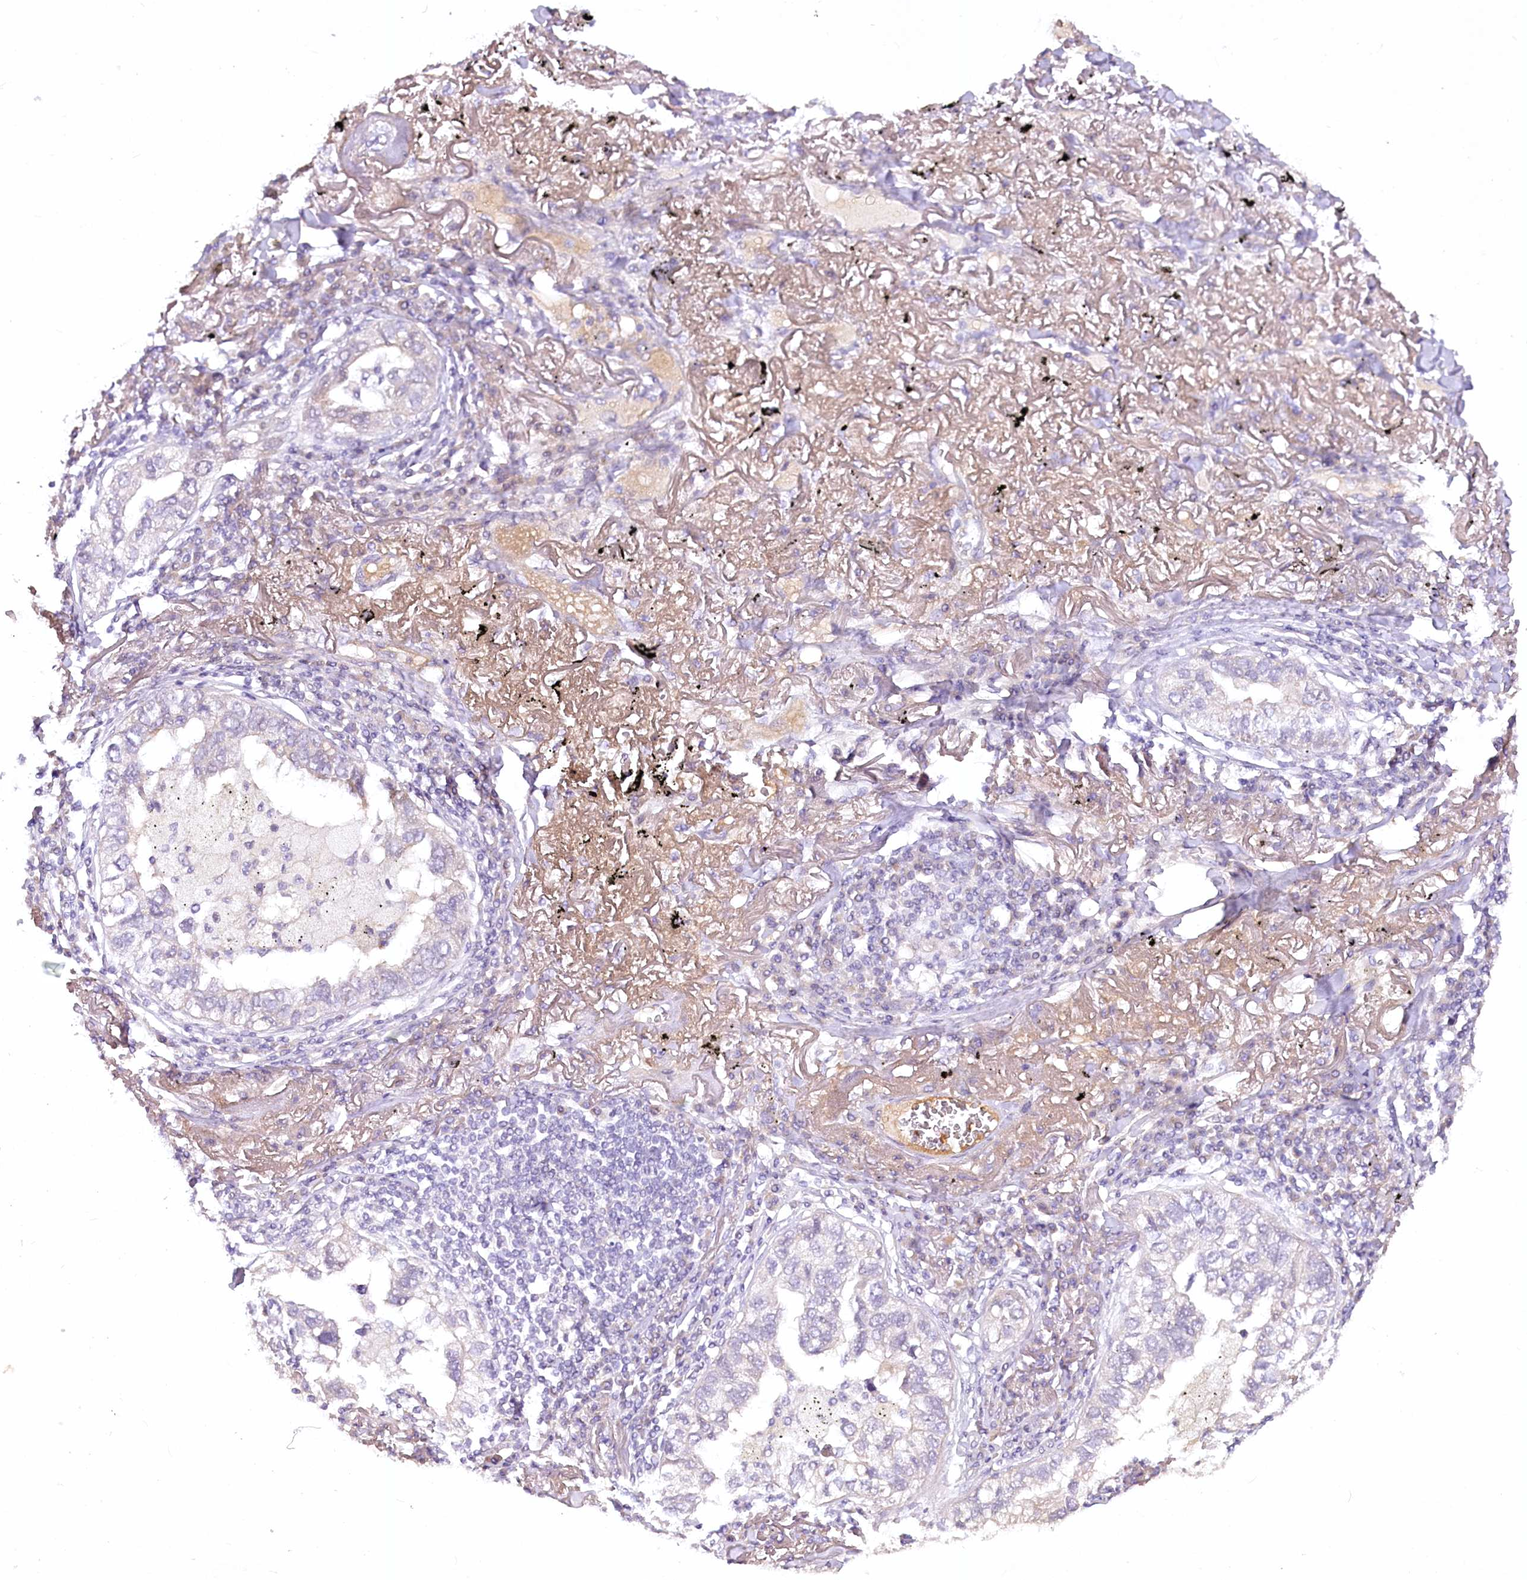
{"staining": {"intensity": "negative", "quantity": "none", "location": "none"}, "tissue": "lung cancer", "cell_type": "Tumor cells", "image_type": "cancer", "snomed": [{"axis": "morphology", "description": "Adenocarcinoma, NOS"}, {"axis": "topography", "description": "Lung"}], "caption": "This histopathology image is of lung cancer (adenocarcinoma) stained with immunohistochemistry (IHC) to label a protein in brown with the nuclei are counter-stained blue. There is no expression in tumor cells.", "gene": "EFHC2", "patient": {"sex": "male", "age": 65}}